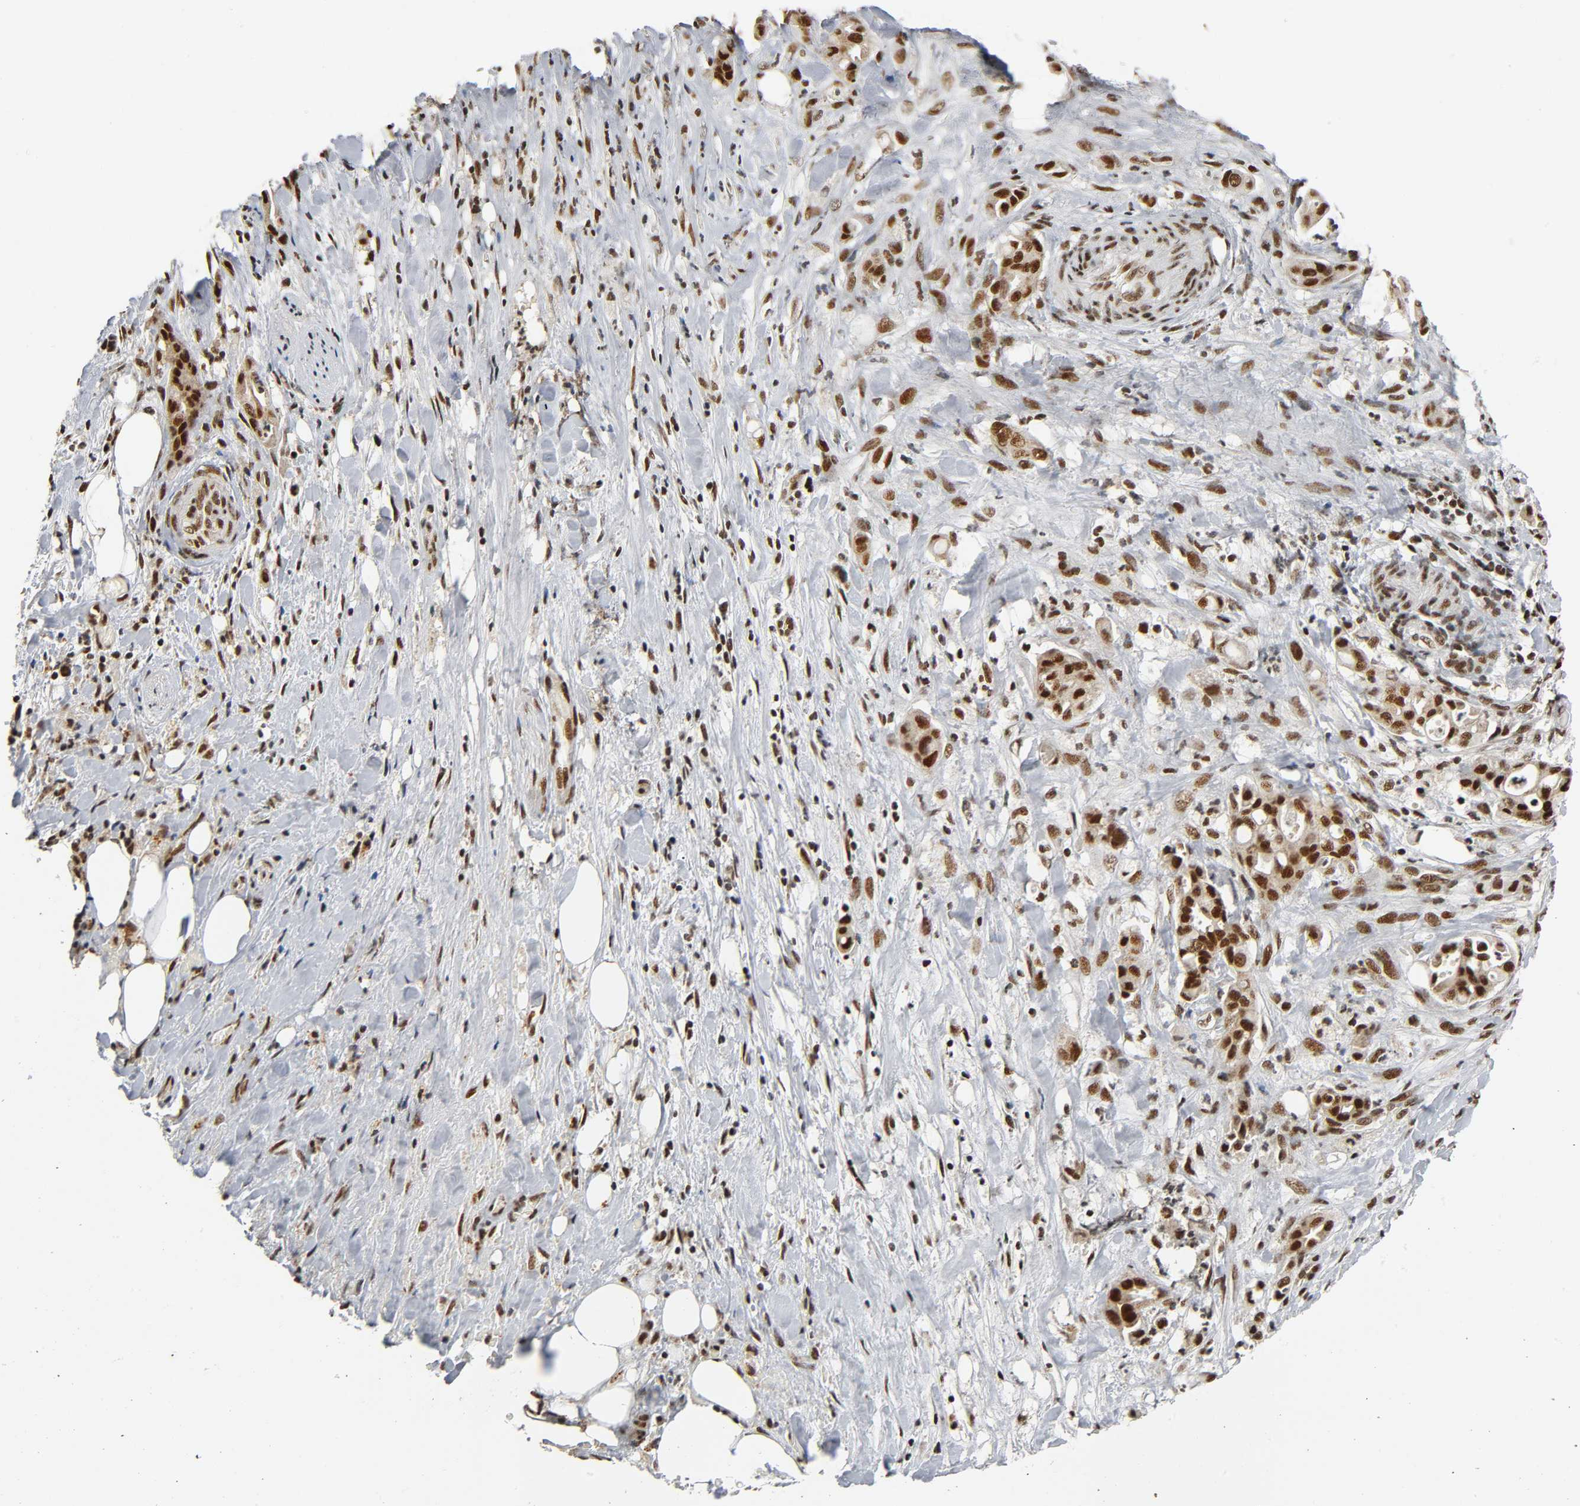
{"staining": {"intensity": "strong", "quantity": ">75%", "location": "nuclear"}, "tissue": "liver cancer", "cell_type": "Tumor cells", "image_type": "cancer", "snomed": [{"axis": "morphology", "description": "Cholangiocarcinoma"}, {"axis": "topography", "description": "Liver"}], "caption": "Liver cancer (cholangiocarcinoma) tissue demonstrates strong nuclear expression in about >75% of tumor cells", "gene": "CDK9", "patient": {"sex": "female", "age": 68}}